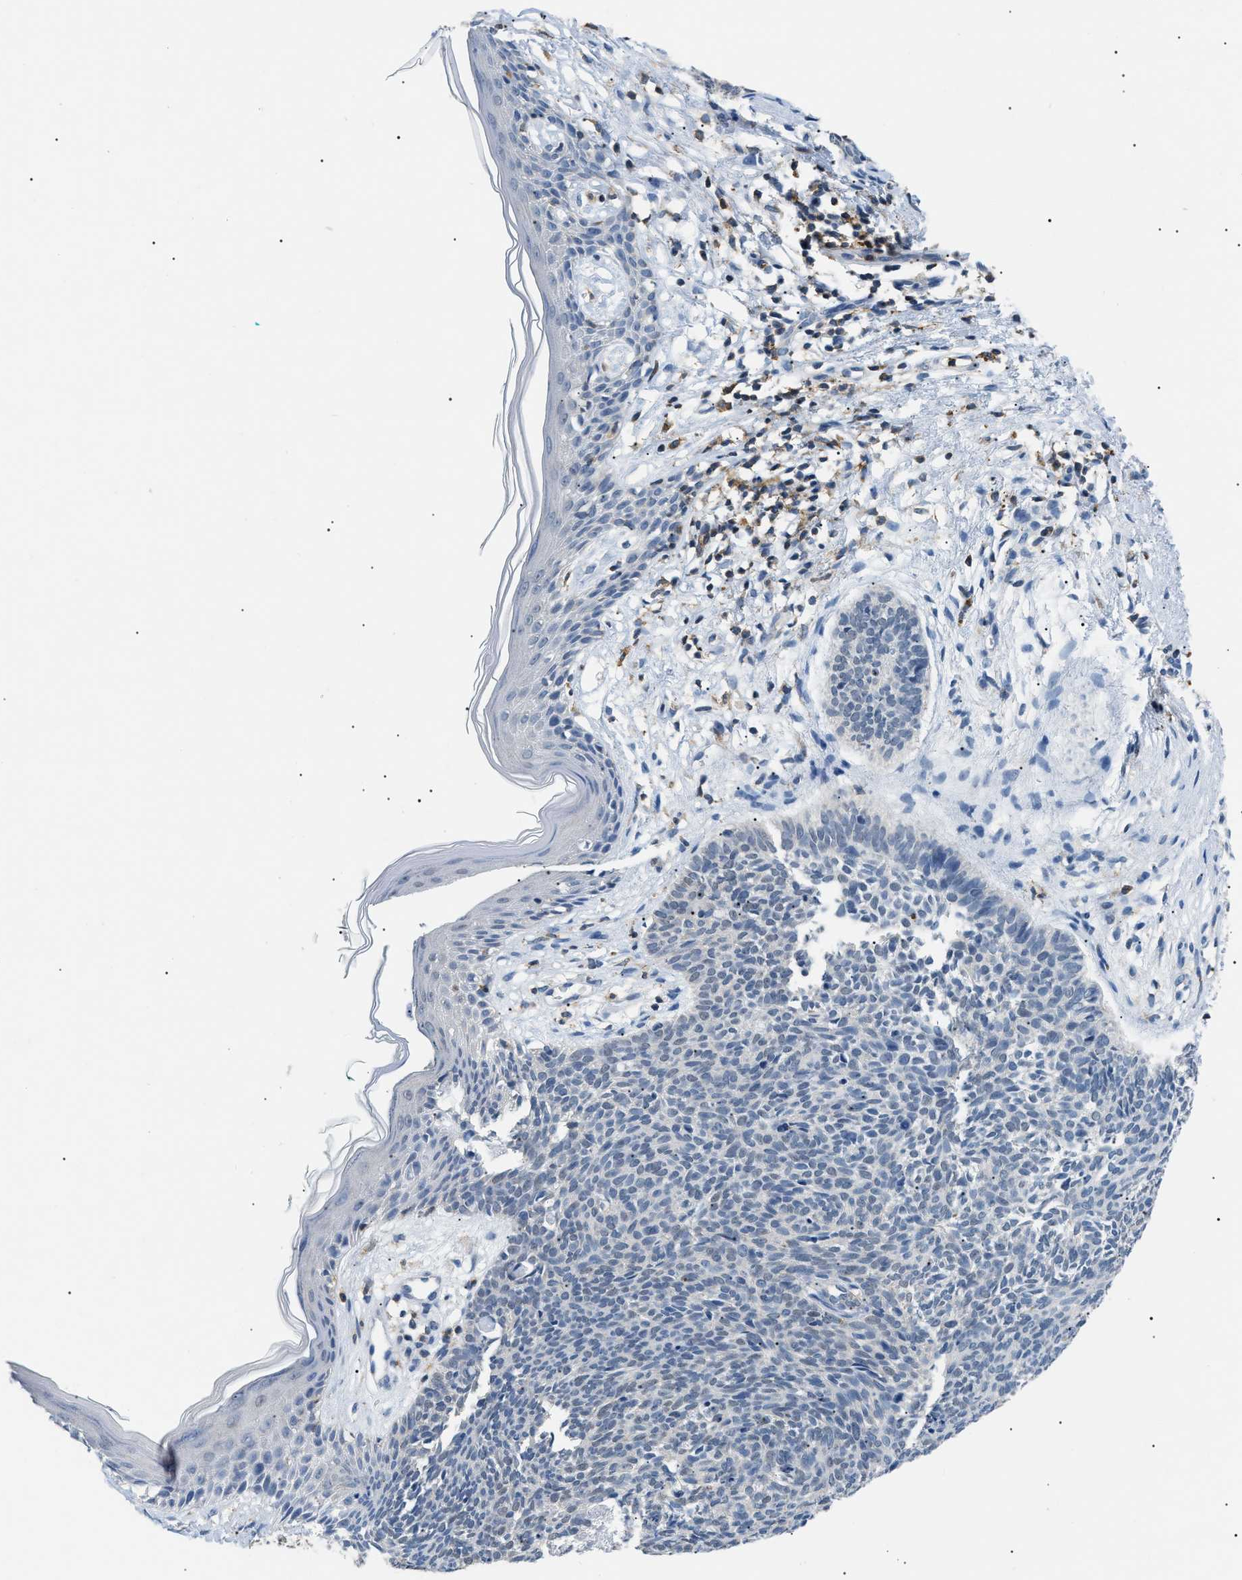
{"staining": {"intensity": "negative", "quantity": "none", "location": "none"}, "tissue": "skin cancer", "cell_type": "Tumor cells", "image_type": "cancer", "snomed": [{"axis": "morphology", "description": "Basal cell carcinoma"}, {"axis": "topography", "description": "Skin"}], "caption": "Micrograph shows no protein expression in tumor cells of skin cancer tissue.", "gene": "INPP5D", "patient": {"sex": "male", "age": 60}}